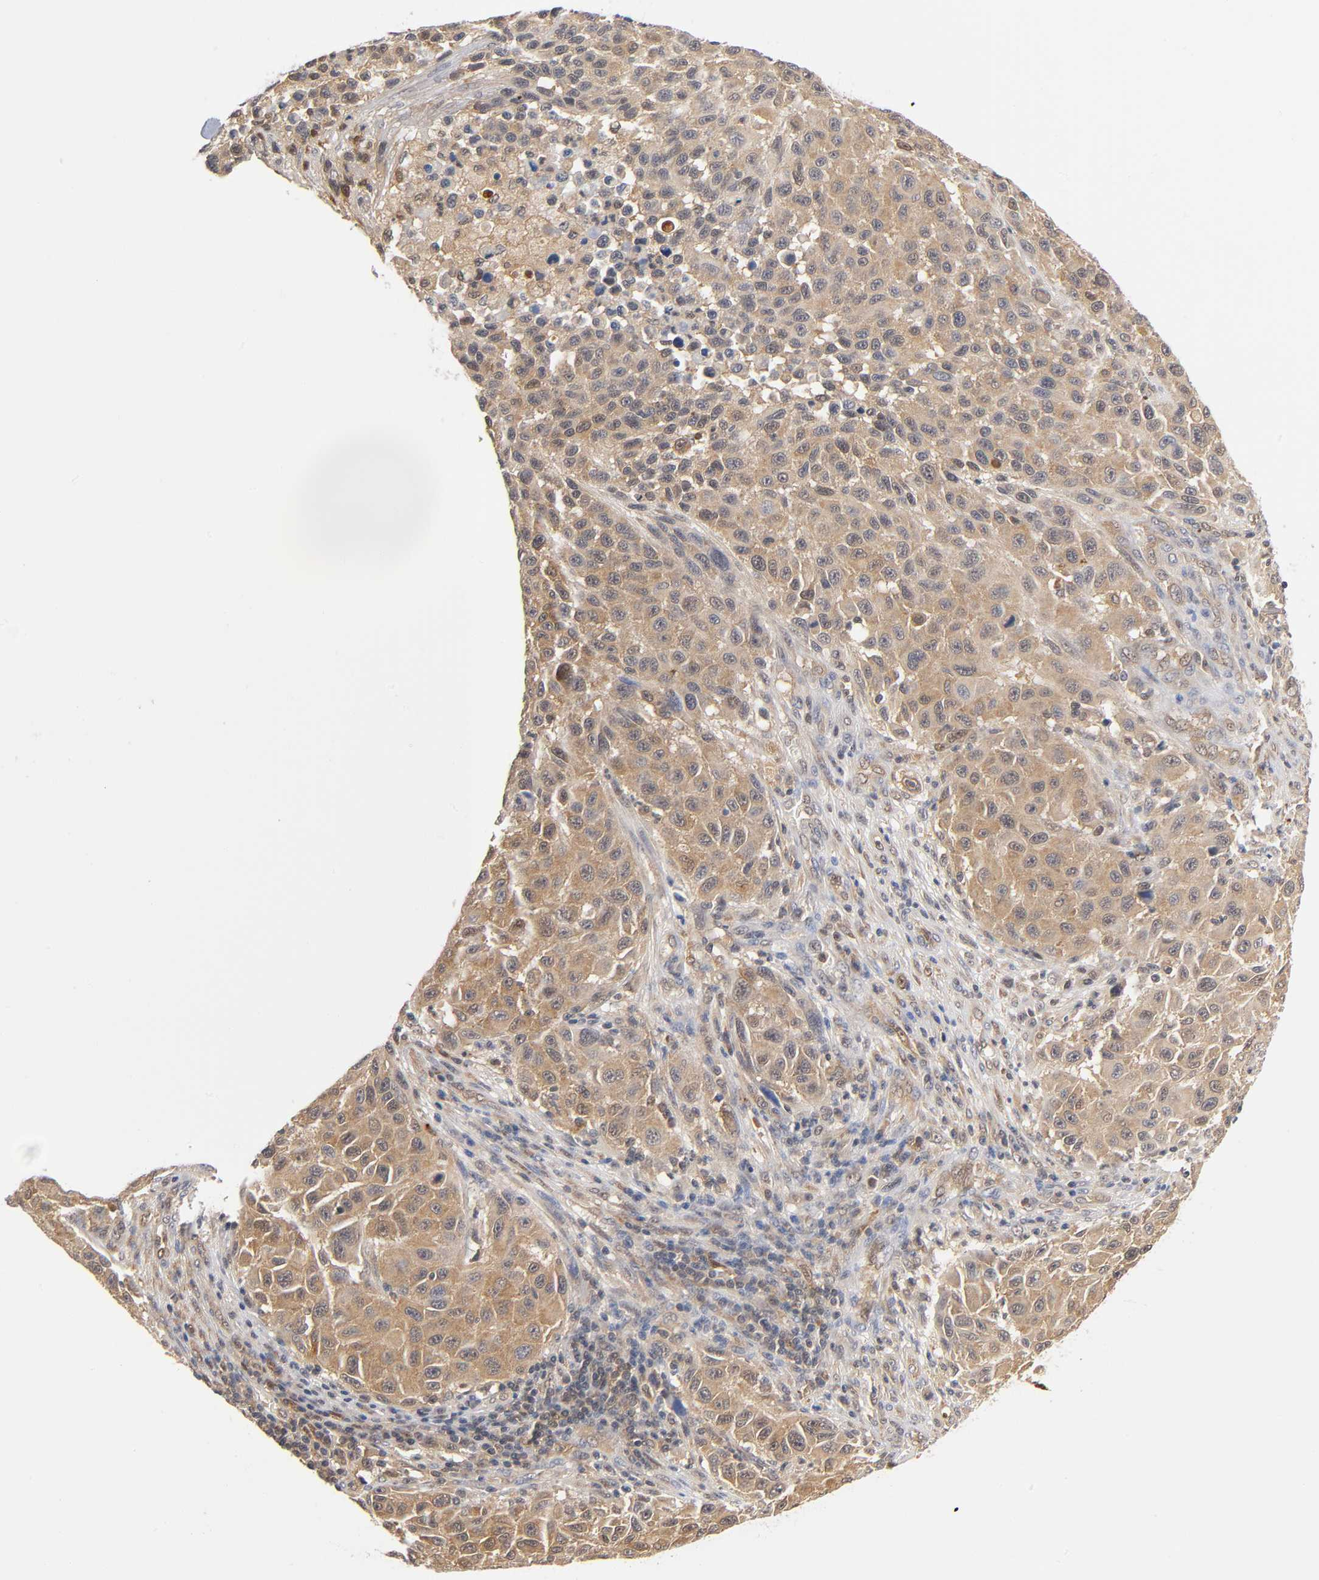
{"staining": {"intensity": "moderate", "quantity": ">75%", "location": "cytoplasmic/membranous"}, "tissue": "melanoma", "cell_type": "Tumor cells", "image_type": "cancer", "snomed": [{"axis": "morphology", "description": "Malignant melanoma, Metastatic site"}, {"axis": "topography", "description": "Lymph node"}], "caption": "Immunohistochemistry (IHC) staining of melanoma, which shows medium levels of moderate cytoplasmic/membranous positivity in approximately >75% of tumor cells indicating moderate cytoplasmic/membranous protein expression. The staining was performed using DAB (3,3'-diaminobenzidine) (brown) for protein detection and nuclei were counterstained in hematoxylin (blue).", "gene": "DFFB", "patient": {"sex": "male", "age": 61}}